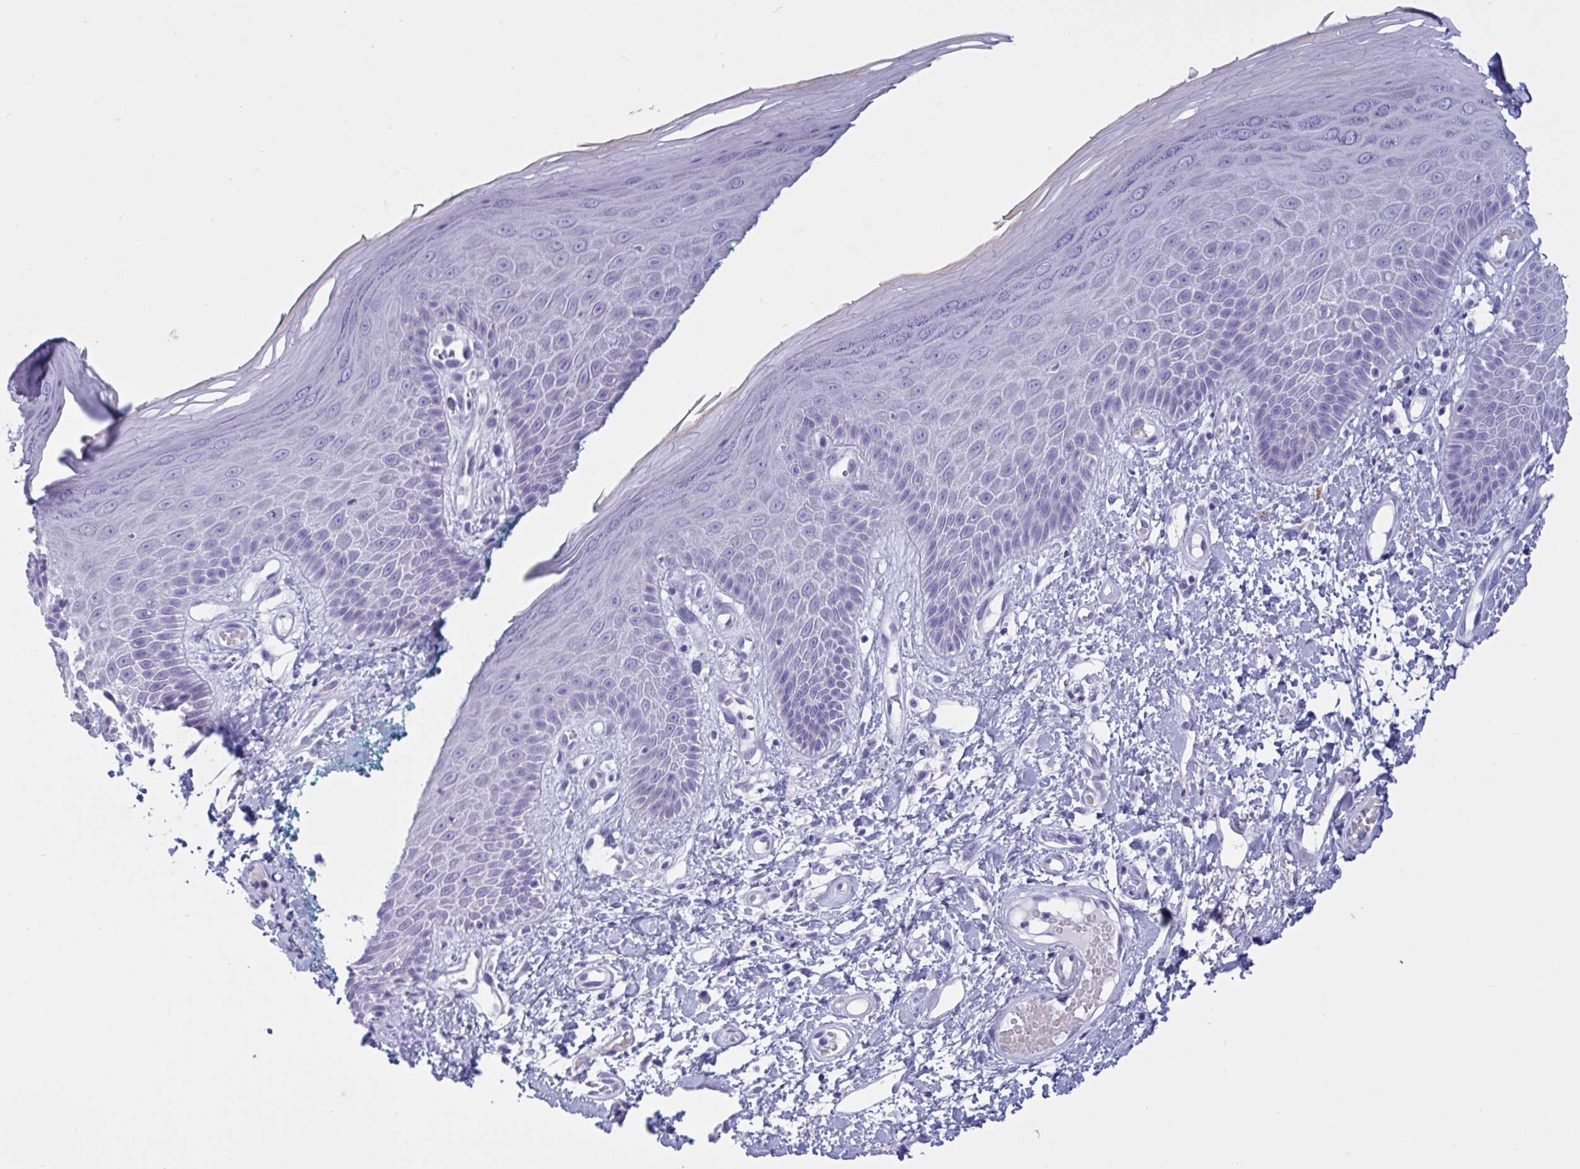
{"staining": {"intensity": "negative", "quantity": "none", "location": "none"}, "tissue": "skin", "cell_type": "Epidermal cells", "image_type": "normal", "snomed": [{"axis": "morphology", "description": "Normal tissue, NOS"}, {"axis": "topography", "description": "Anal"}, {"axis": "topography", "description": "Peripheral nerve tissue"}], "caption": "A high-resolution histopathology image shows IHC staining of normal skin, which exhibits no significant staining in epidermal cells.", "gene": "OXLD1", "patient": {"sex": "male", "age": 78}}